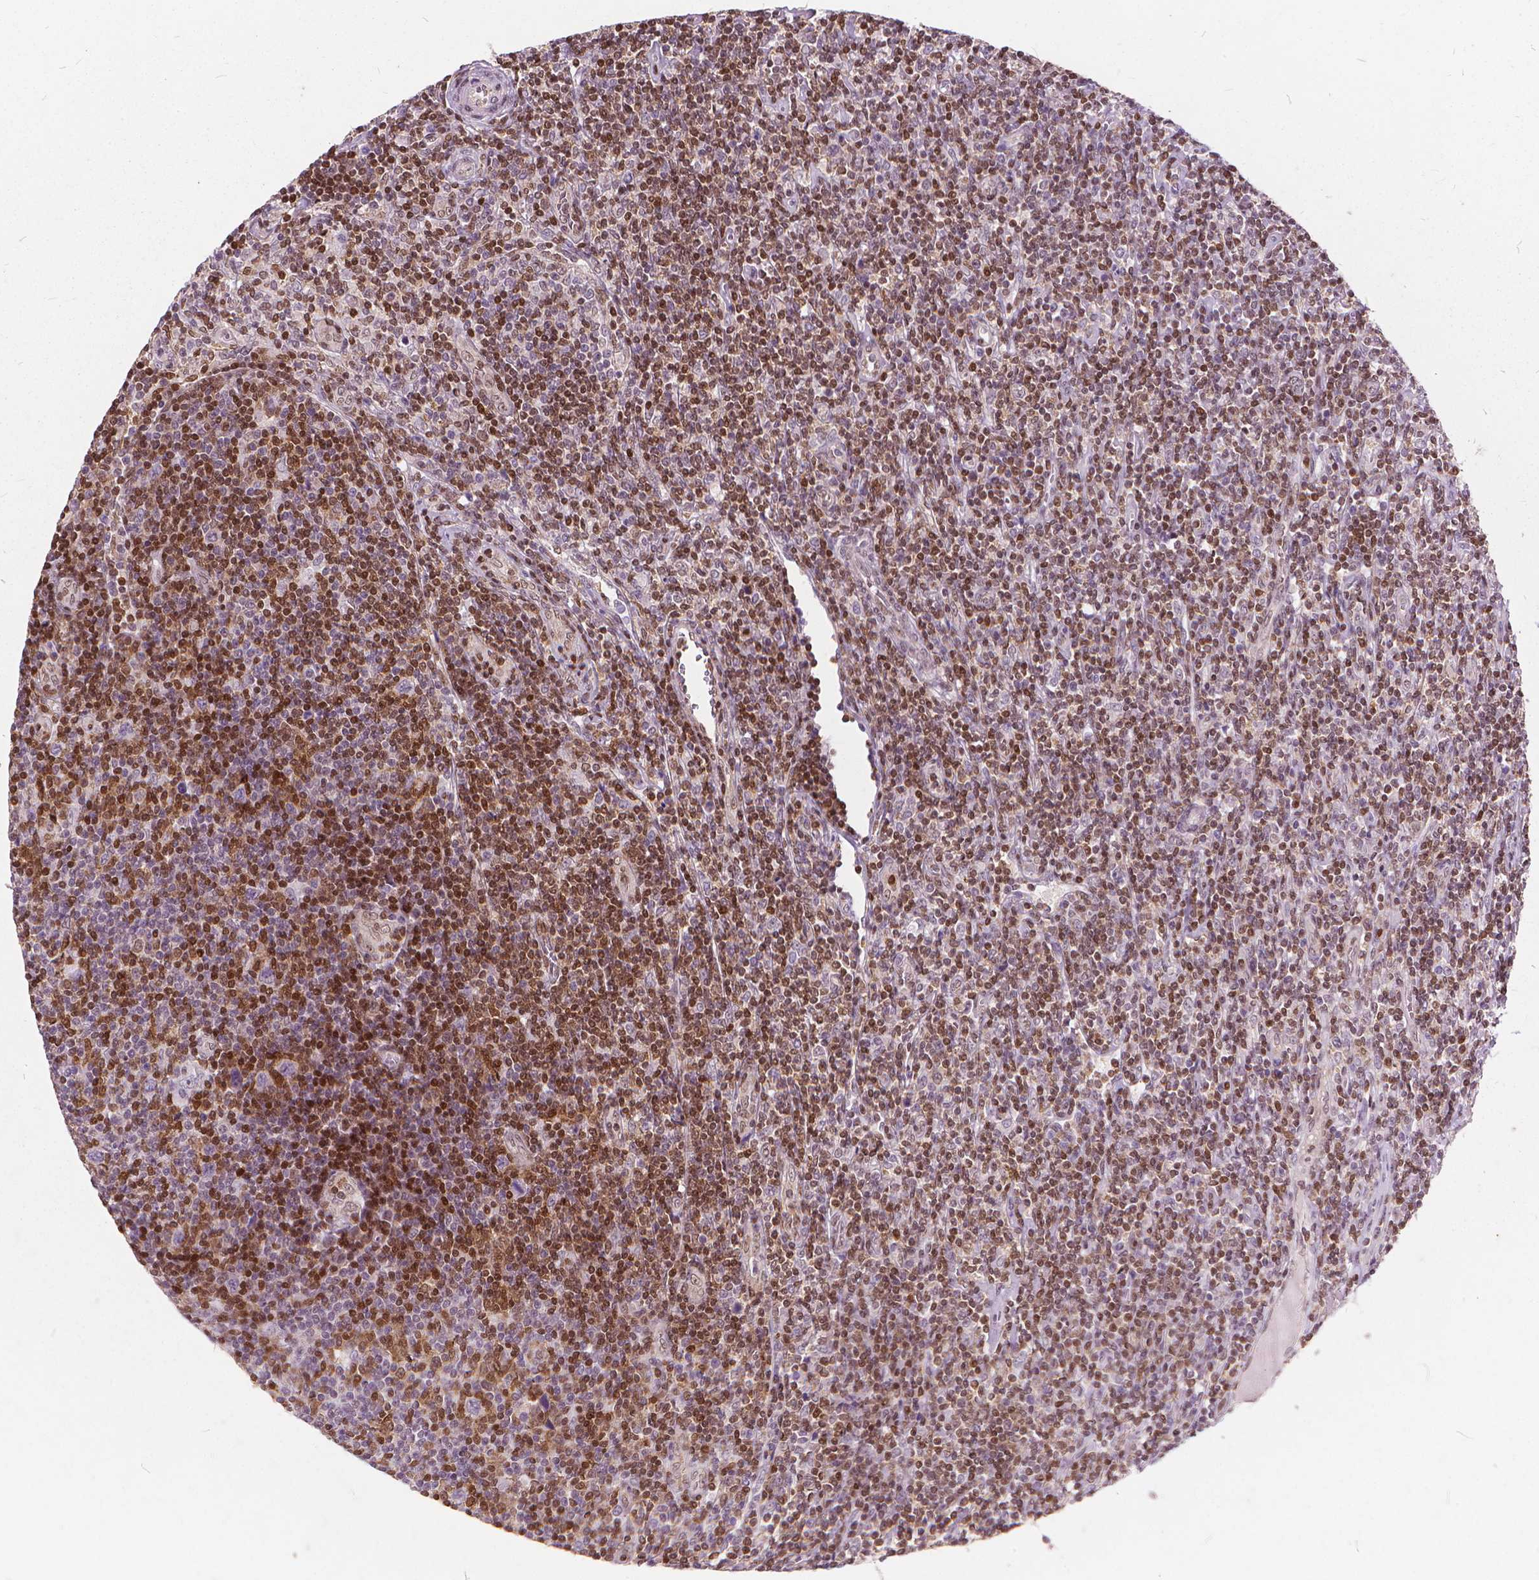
{"staining": {"intensity": "negative", "quantity": "none", "location": "none"}, "tissue": "lymphoma", "cell_type": "Tumor cells", "image_type": "cancer", "snomed": [{"axis": "morphology", "description": "Hodgkin's disease, NOS"}, {"axis": "topography", "description": "Lymph node"}], "caption": "An image of human Hodgkin's disease is negative for staining in tumor cells.", "gene": "STAT5B", "patient": {"sex": "male", "age": 40}}